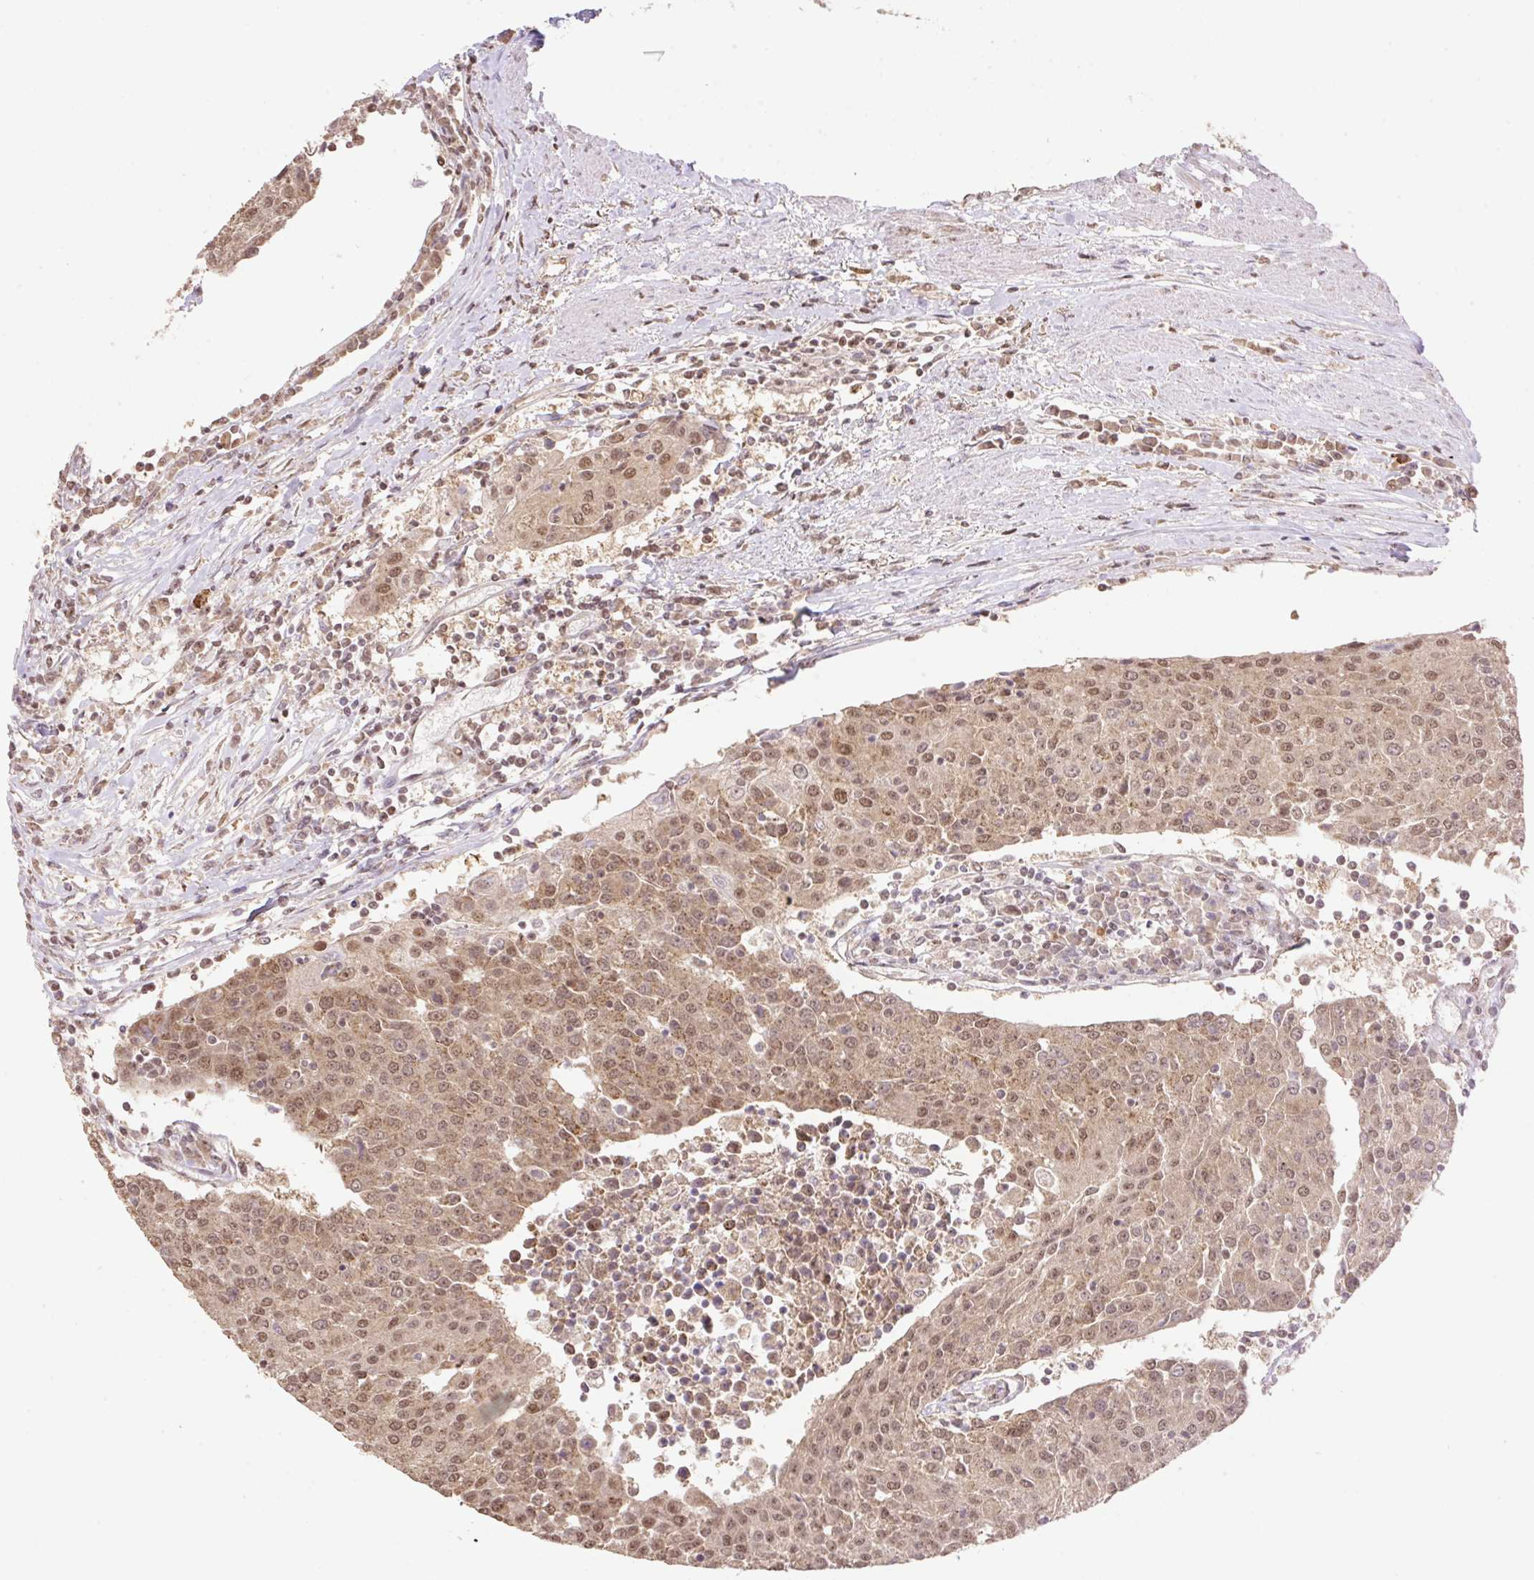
{"staining": {"intensity": "moderate", "quantity": ">75%", "location": "cytoplasmic/membranous,nuclear"}, "tissue": "urothelial cancer", "cell_type": "Tumor cells", "image_type": "cancer", "snomed": [{"axis": "morphology", "description": "Urothelial carcinoma, High grade"}, {"axis": "topography", "description": "Urinary bladder"}], "caption": "High-grade urothelial carcinoma stained with DAB immunohistochemistry (IHC) demonstrates medium levels of moderate cytoplasmic/membranous and nuclear positivity in about >75% of tumor cells. Using DAB (3,3'-diaminobenzidine) (brown) and hematoxylin (blue) stains, captured at high magnification using brightfield microscopy.", "gene": "VPS25", "patient": {"sex": "female", "age": 85}}